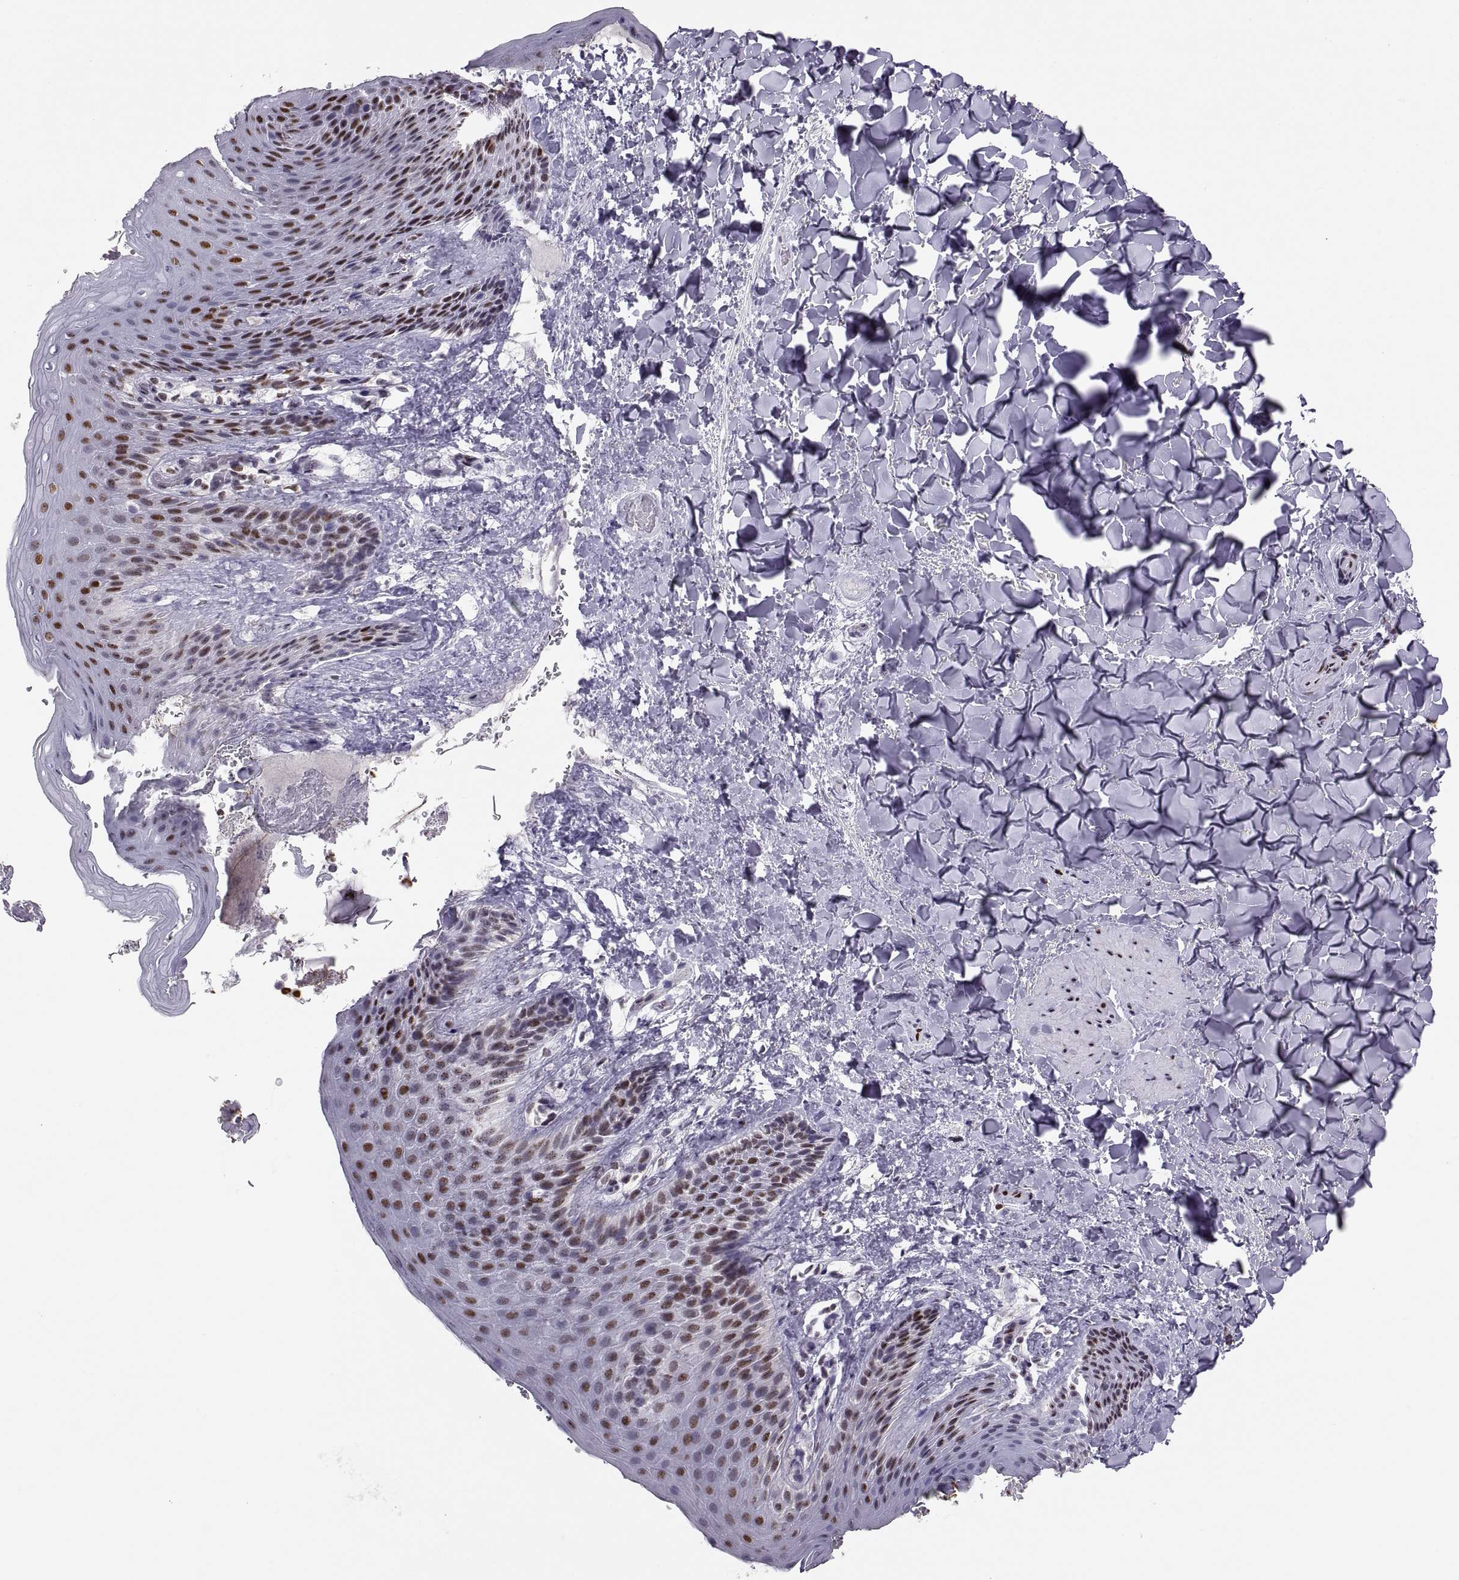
{"staining": {"intensity": "strong", "quantity": "25%-75%", "location": "nuclear"}, "tissue": "skin", "cell_type": "Epidermal cells", "image_type": "normal", "snomed": [{"axis": "morphology", "description": "Normal tissue, NOS"}, {"axis": "topography", "description": "Anal"}], "caption": "An immunohistochemistry image of benign tissue is shown. Protein staining in brown labels strong nuclear positivity in skin within epidermal cells.", "gene": "SNAI1", "patient": {"sex": "male", "age": 36}}